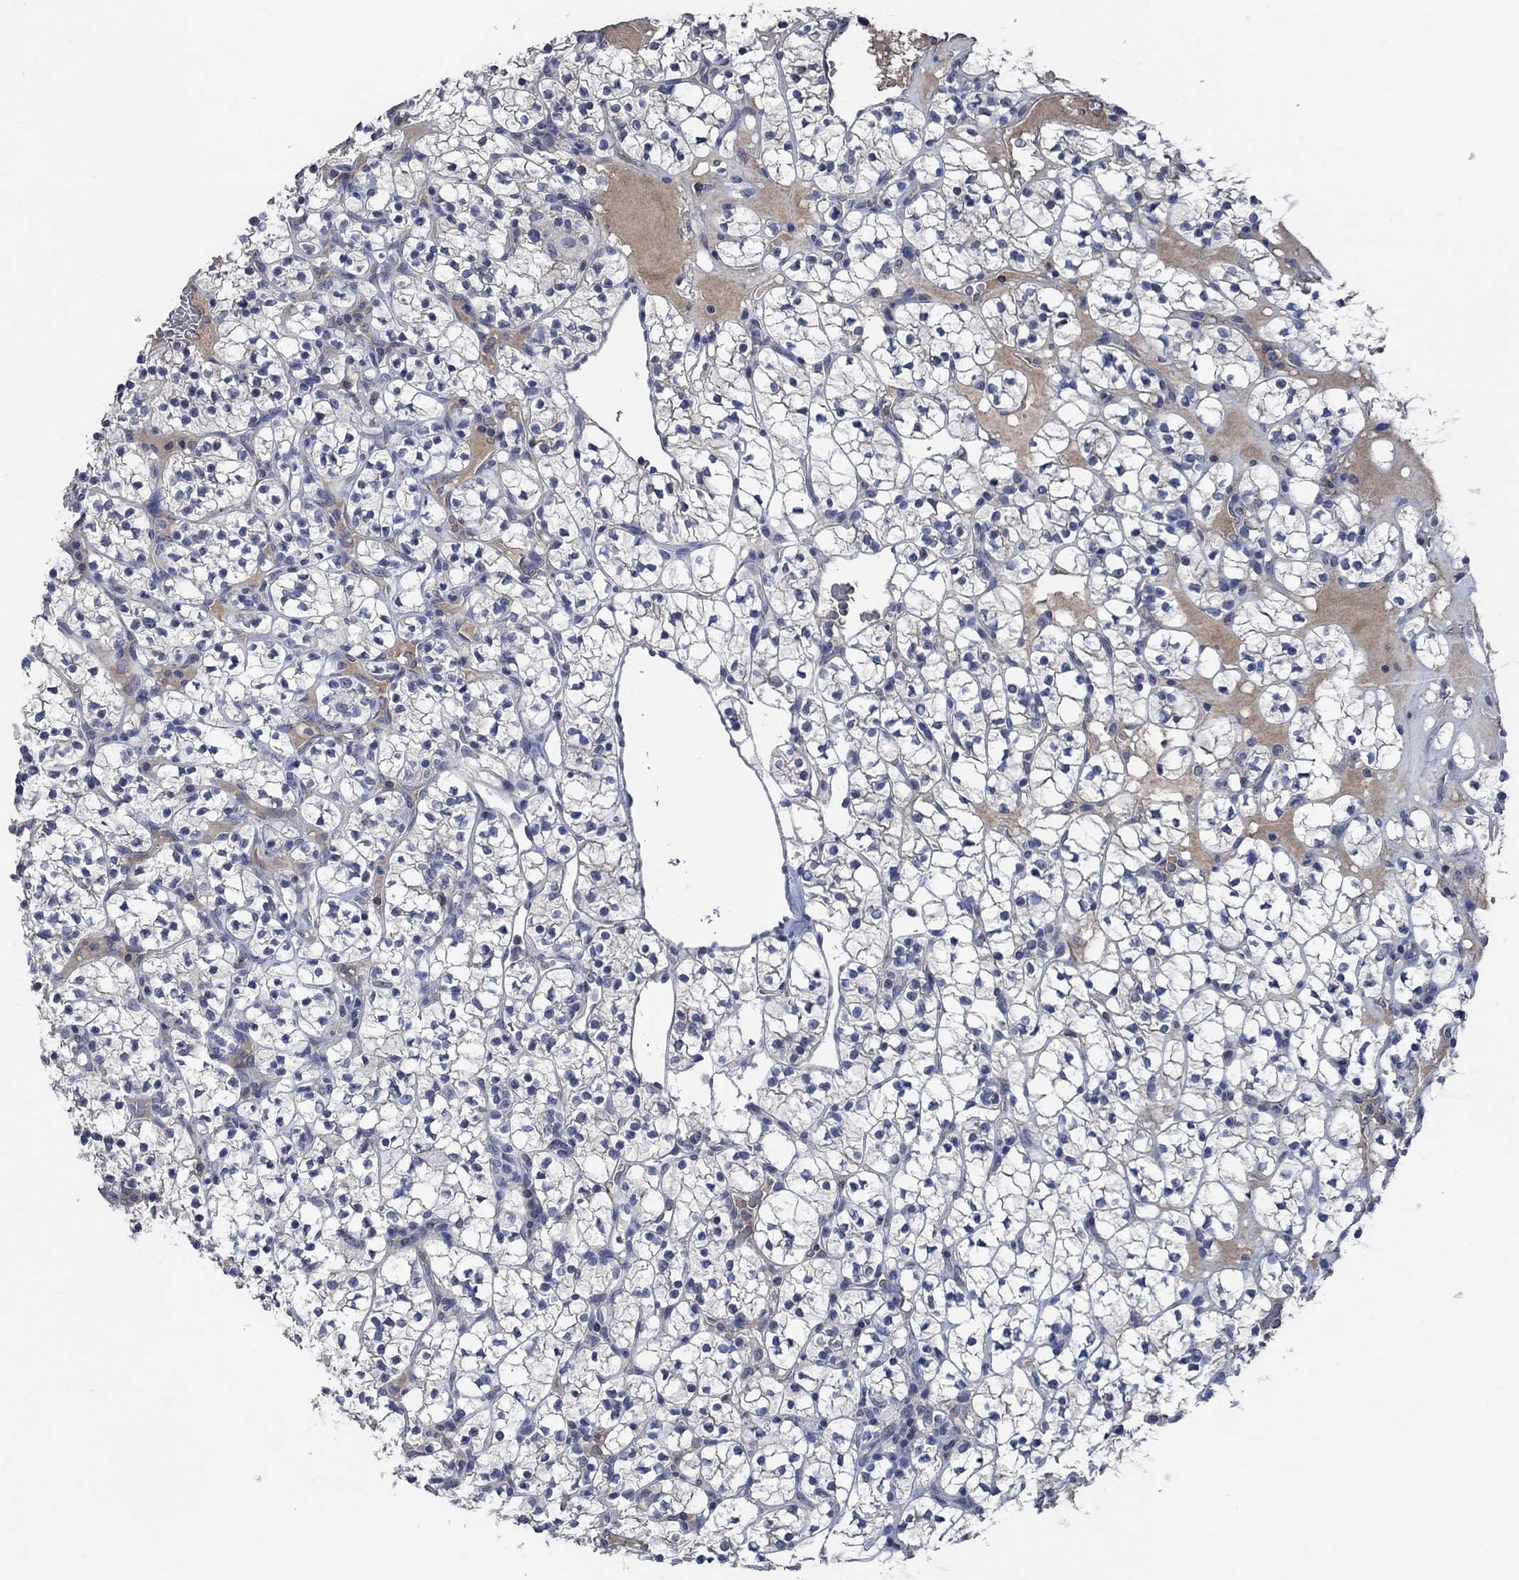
{"staining": {"intensity": "negative", "quantity": "none", "location": "none"}, "tissue": "renal cancer", "cell_type": "Tumor cells", "image_type": "cancer", "snomed": [{"axis": "morphology", "description": "Adenocarcinoma, NOS"}, {"axis": "topography", "description": "Kidney"}], "caption": "There is no significant positivity in tumor cells of renal cancer.", "gene": "OBSCN", "patient": {"sex": "female", "age": 89}}